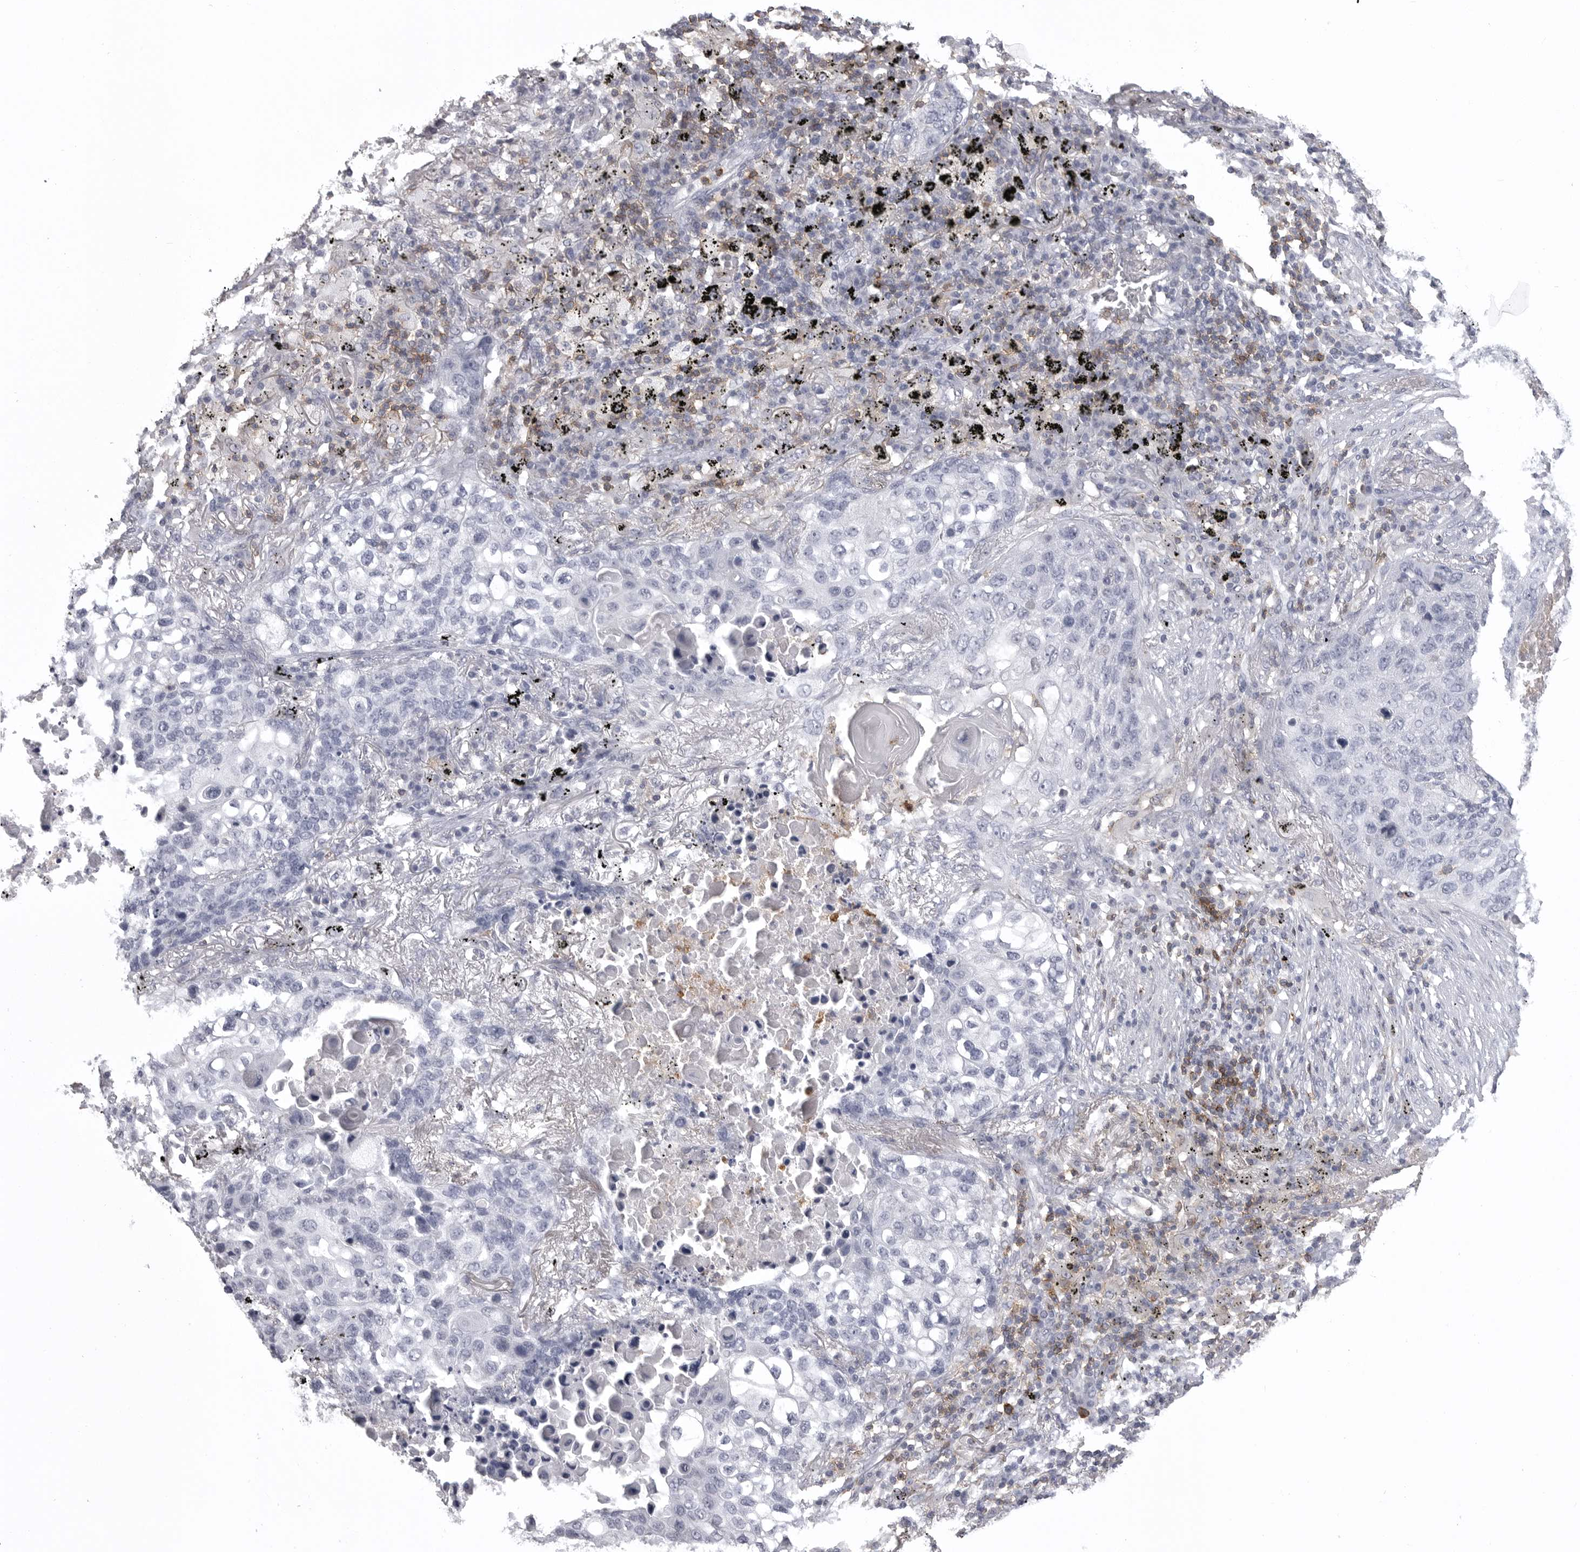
{"staining": {"intensity": "negative", "quantity": "none", "location": "none"}, "tissue": "lung cancer", "cell_type": "Tumor cells", "image_type": "cancer", "snomed": [{"axis": "morphology", "description": "Squamous cell carcinoma, NOS"}, {"axis": "topography", "description": "Lung"}], "caption": "Tumor cells show no significant positivity in lung squamous cell carcinoma.", "gene": "ITGAL", "patient": {"sex": "female", "age": 63}}